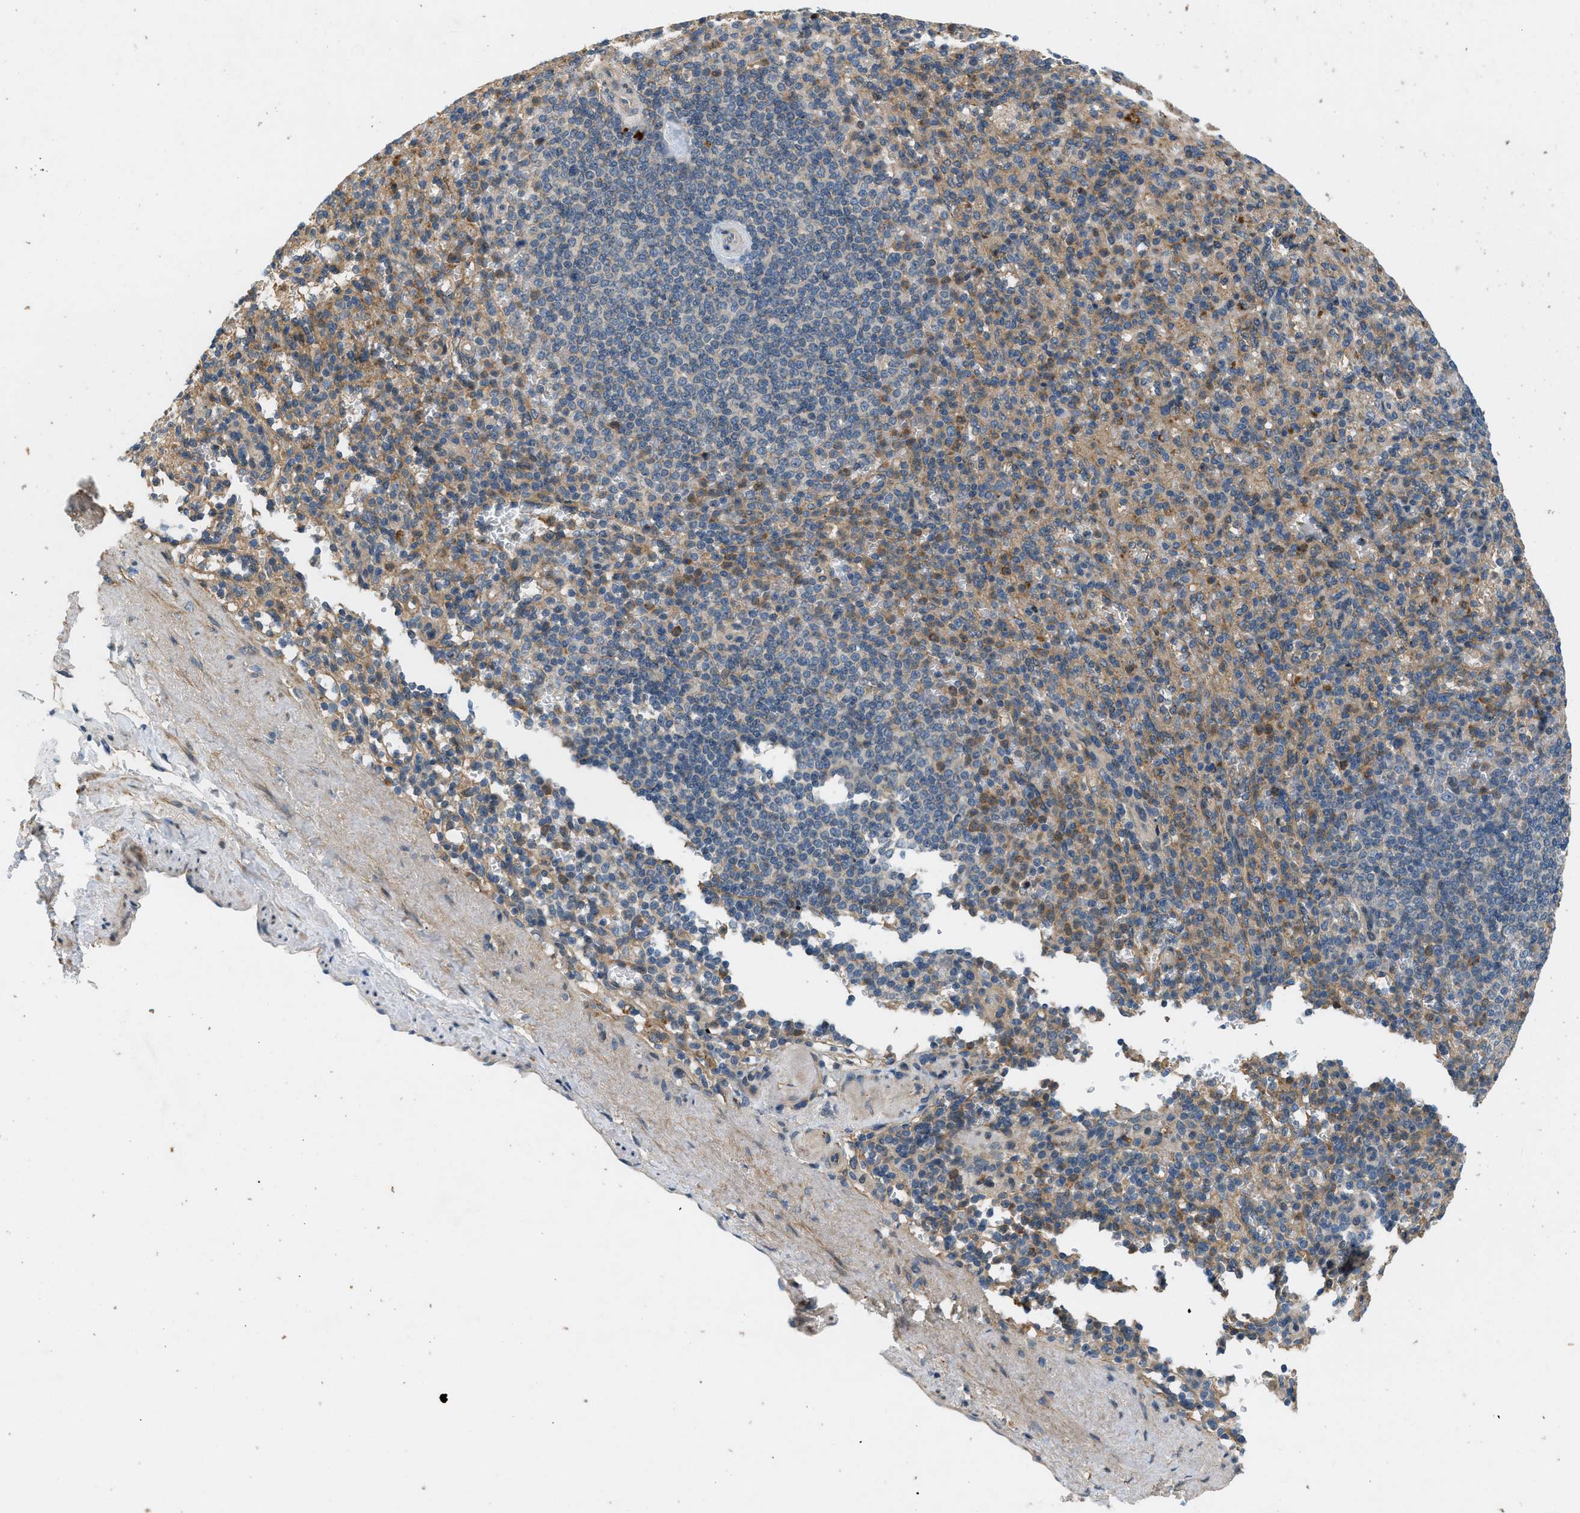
{"staining": {"intensity": "weak", "quantity": "25%-75%", "location": "cytoplasmic/membranous"}, "tissue": "spleen", "cell_type": "Cells in red pulp", "image_type": "normal", "snomed": [{"axis": "morphology", "description": "Normal tissue, NOS"}, {"axis": "topography", "description": "Spleen"}], "caption": "An image of spleen stained for a protein exhibits weak cytoplasmic/membranous brown staining in cells in red pulp. The staining was performed using DAB (3,3'-diaminobenzidine), with brown indicating positive protein expression. Nuclei are stained blue with hematoxylin.", "gene": "ADCY6", "patient": {"sex": "female", "age": 74}}